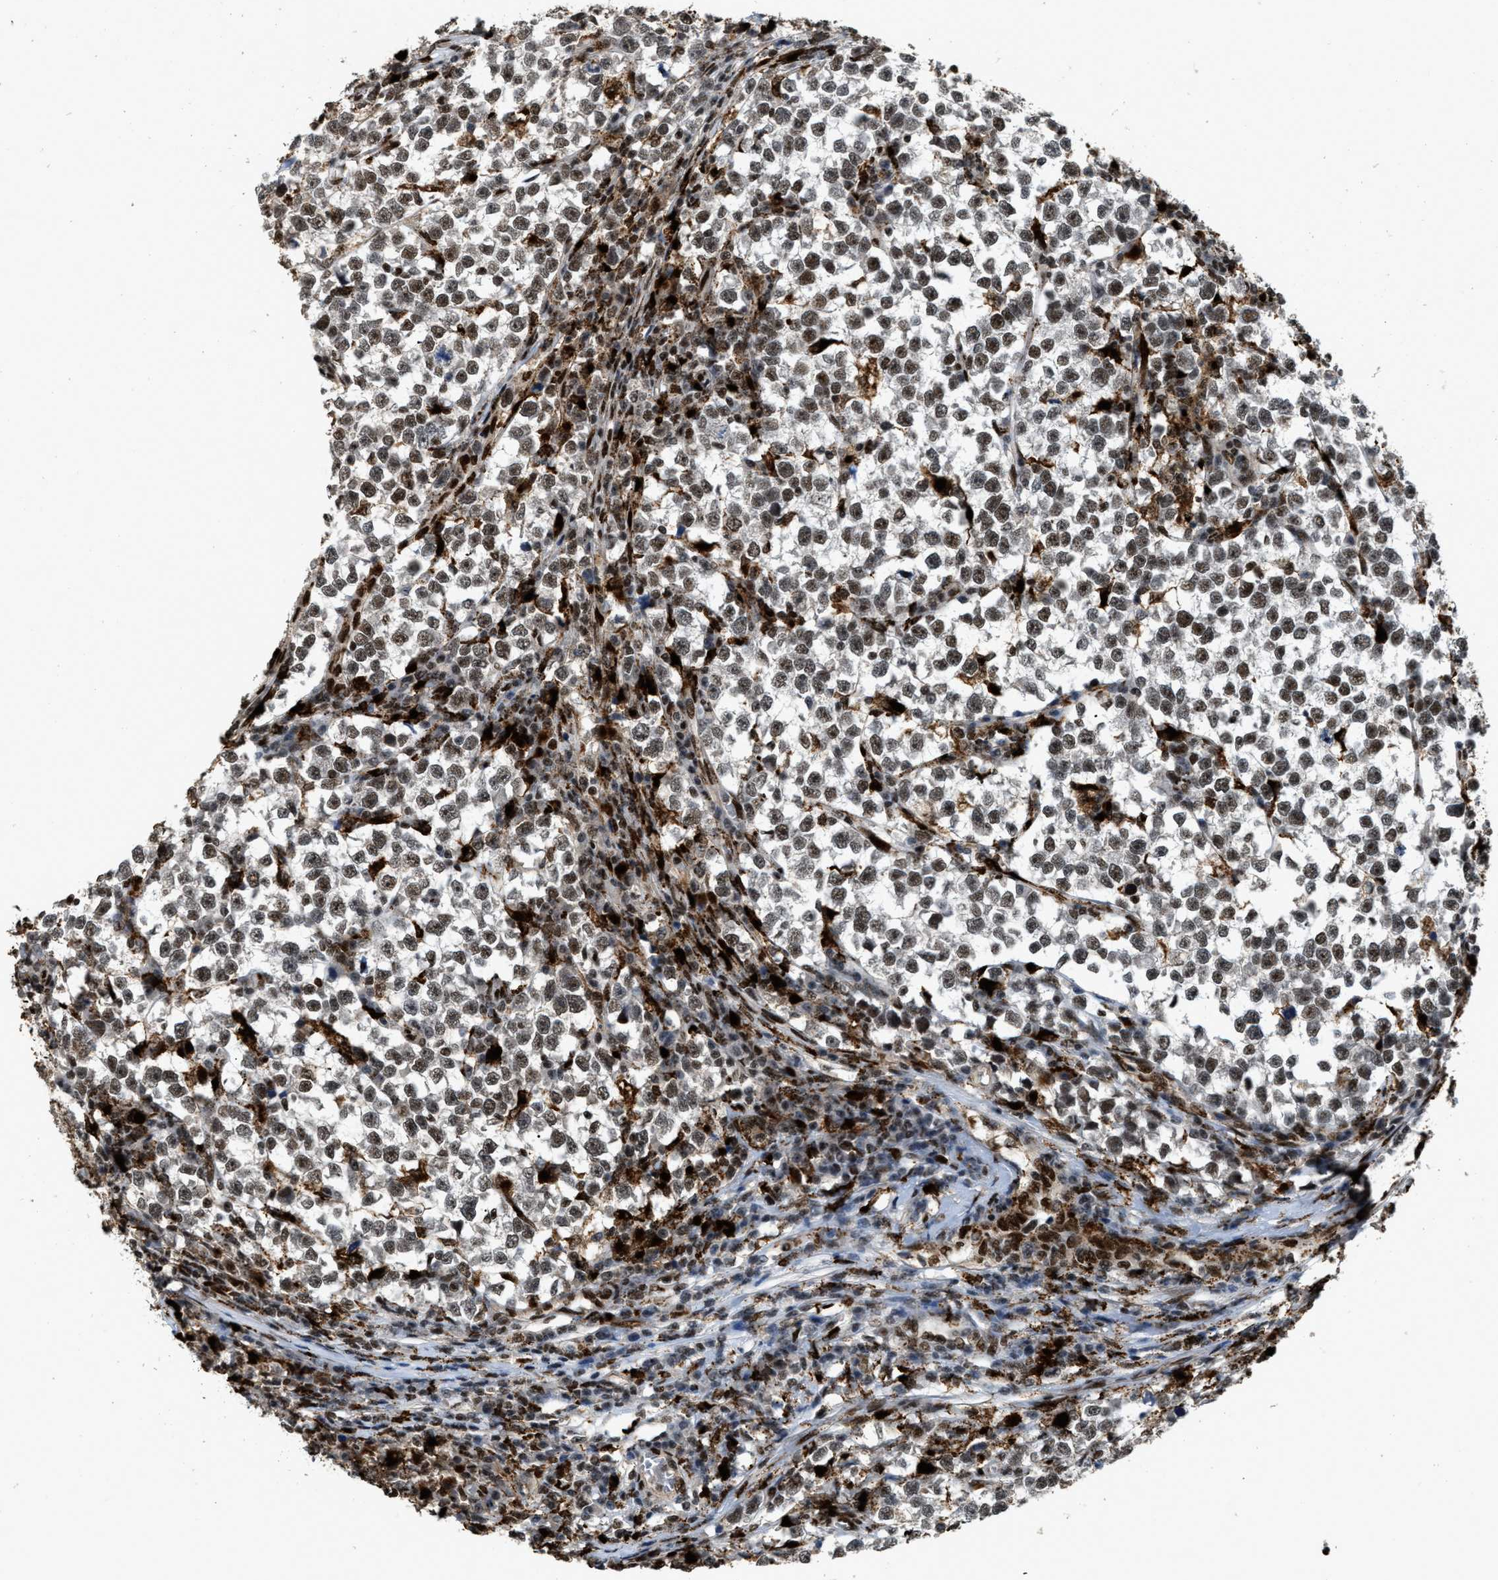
{"staining": {"intensity": "moderate", "quantity": ">75%", "location": "nuclear"}, "tissue": "testis cancer", "cell_type": "Tumor cells", "image_type": "cancer", "snomed": [{"axis": "morphology", "description": "Normal tissue, NOS"}, {"axis": "morphology", "description": "Seminoma, NOS"}, {"axis": "topography", "description": "Testis"}], "caption": "Immunohistochemistry staining of testis cancer, which shows medium levels of moderate nuclear staining in about >75% of tumor cells indicating moderate nuclear protein positivity. The staining was performed using DAB (brown) for protein detection and nuclei were counterstained in hematoxylin (blue).", "gene": "NUMA1", "patient": {"sex": "male", "age": 43}}